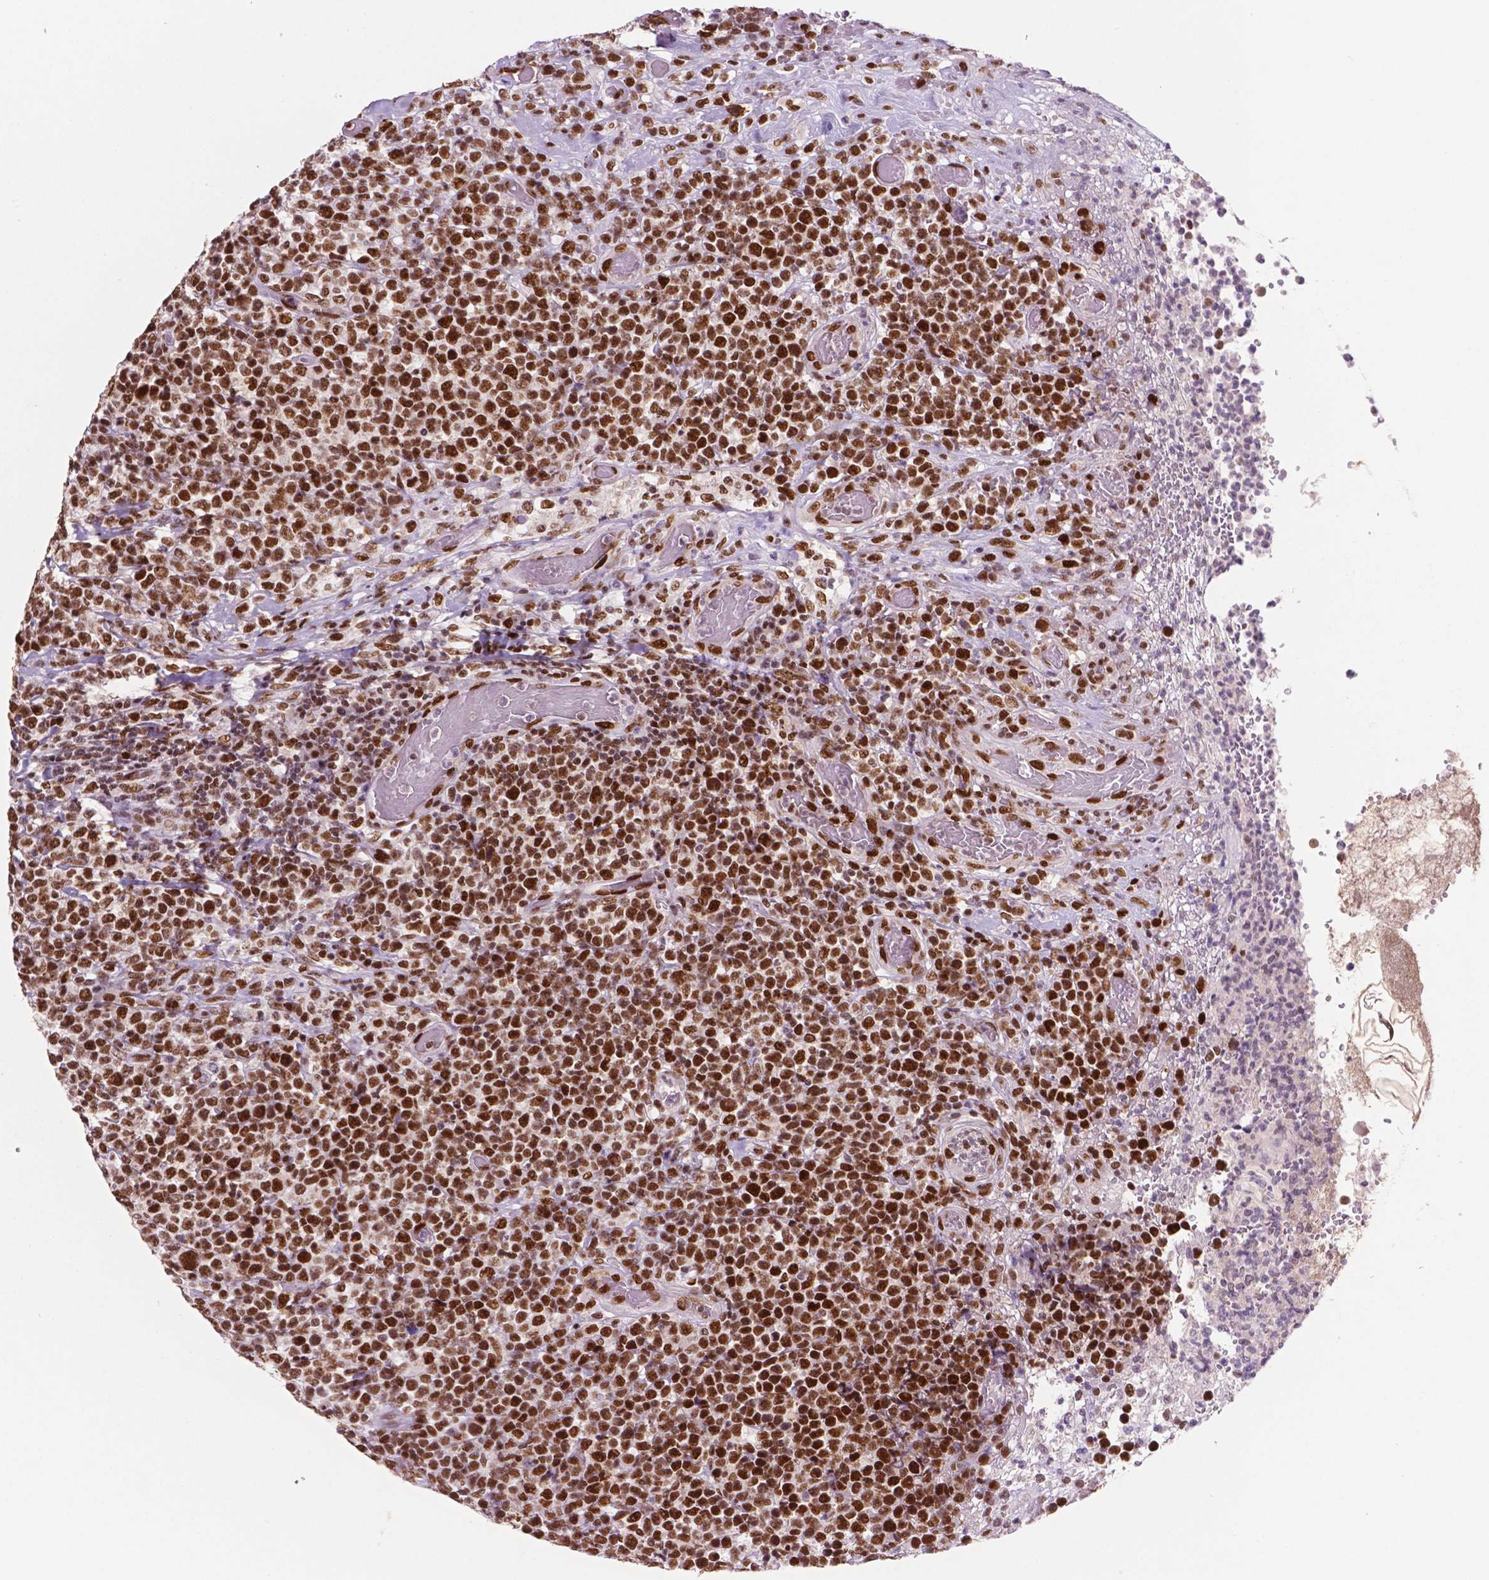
{"staining": {"intensity": "moderate", "quantity": "25%-75%", "location": "nuclear"}, "tissue": "lymphoma", "cell_type": "Tumor cells", "image_type": "cancer", "snomed": [{"axis": "morphology", "description": "Malignant lymphoma, non-Hodgkin's type, High grade"}, {"axis": "topography", "description": "Soft tissue"}], "caption": "High-grade malignant lymphoma, non-Hodgkin's type stained for a protein (brown) displays moderate nuclear positive positivity in about 25%-75% of tumor cells.", "gene": "MLH1", "patient": {"sex": "female", "age": 56}}